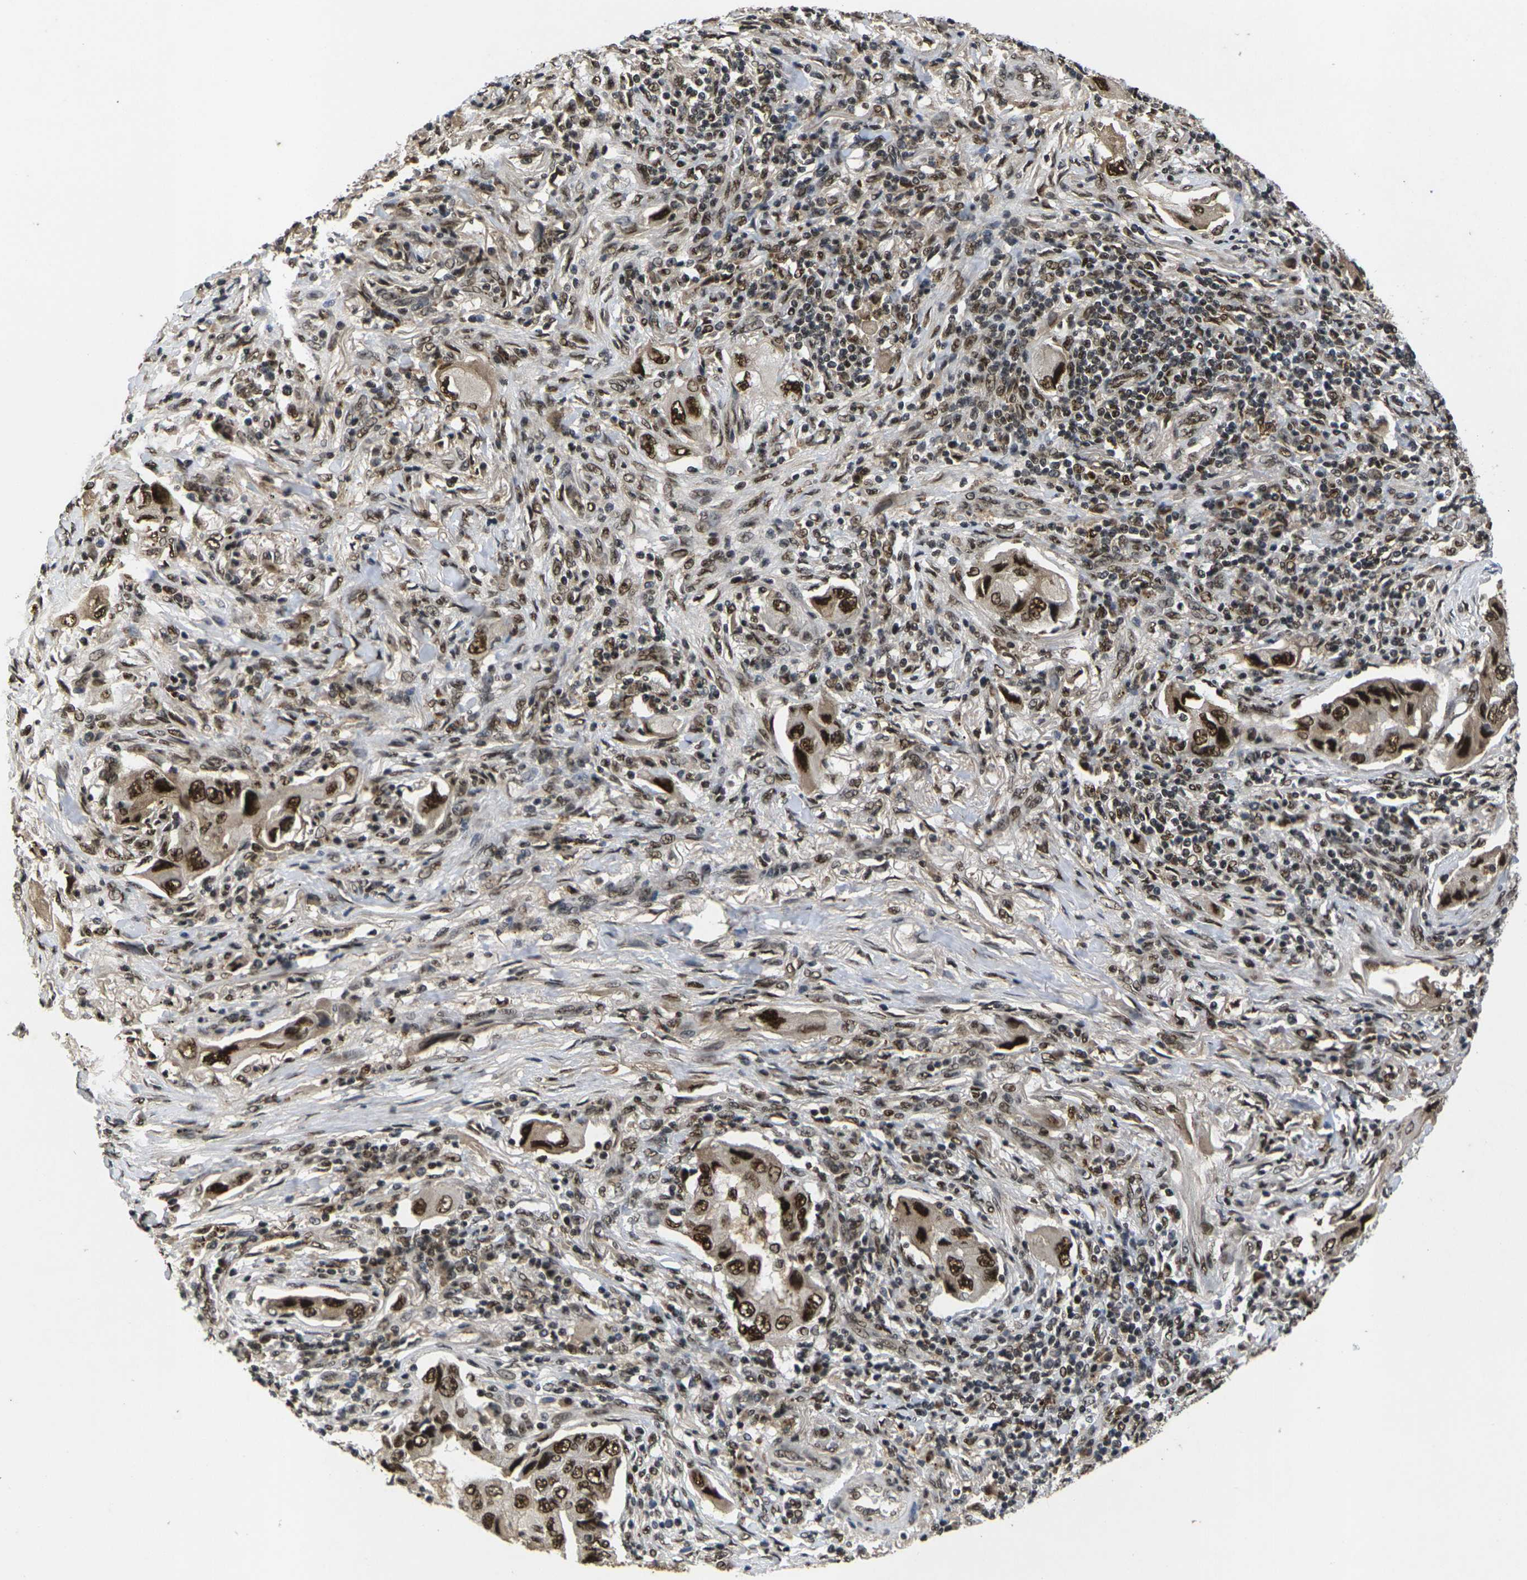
{"staining": {"intensity": "strong", "quantity": ">75%", "location": "nuclear"}, "tissue": "lung cancer", "cell_type": "Tumor cells", "image_type": "cancer", "snomed": [{"axis": "morphology", "description": "Adenocarcinoma, NOS"}, {"axis": "topography", "description": "Lung"}], "caption": "Human lung cancer stained with a brown dye shows strong nuclear positive staining in about >75% of tumor cells.", "gene": "GTF2E1", "patient": {"sex": "female", "age": 65}}